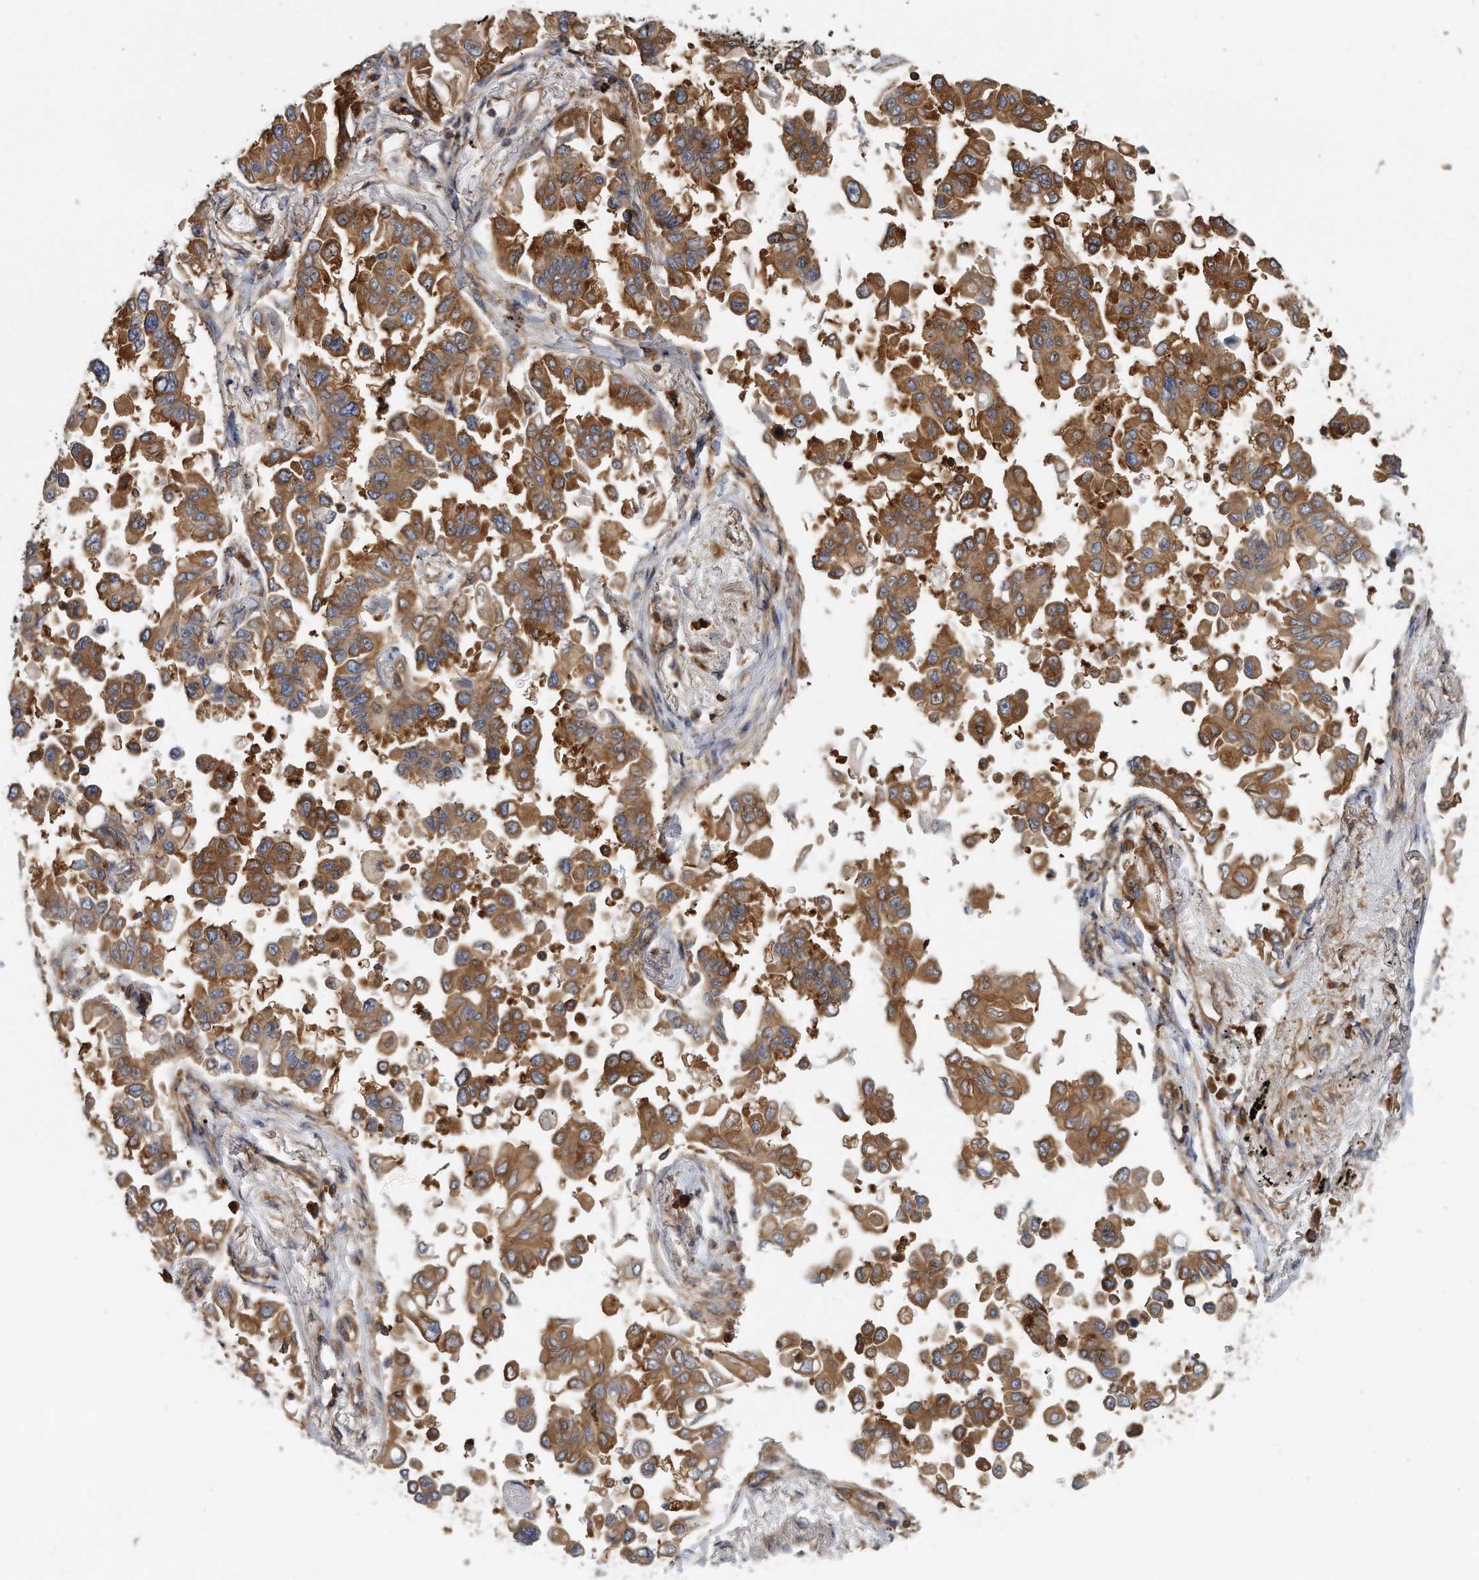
{"staining": {"intensity": "strong", "quantity": ">75%", "location": "cytoplasmic/membranous"}, "tissue": "lung cancer", "cell_type": "Tumor cells", "image_type": "cancer", "snomed": [{"axis": "morphology", "description": "Adenocarcinoma, NOS"}, {"axis": "topography", "description": "Lung"}], "caption": "IHC micrograph of adenocarcinoma (lung) stained for a protein (brown), which displays high levels of strong cytoplasmic/membranous expression in about >75% of tumor cells.", "gene": "EIF3I", "patient": {"sex": "female", "age": 67}}